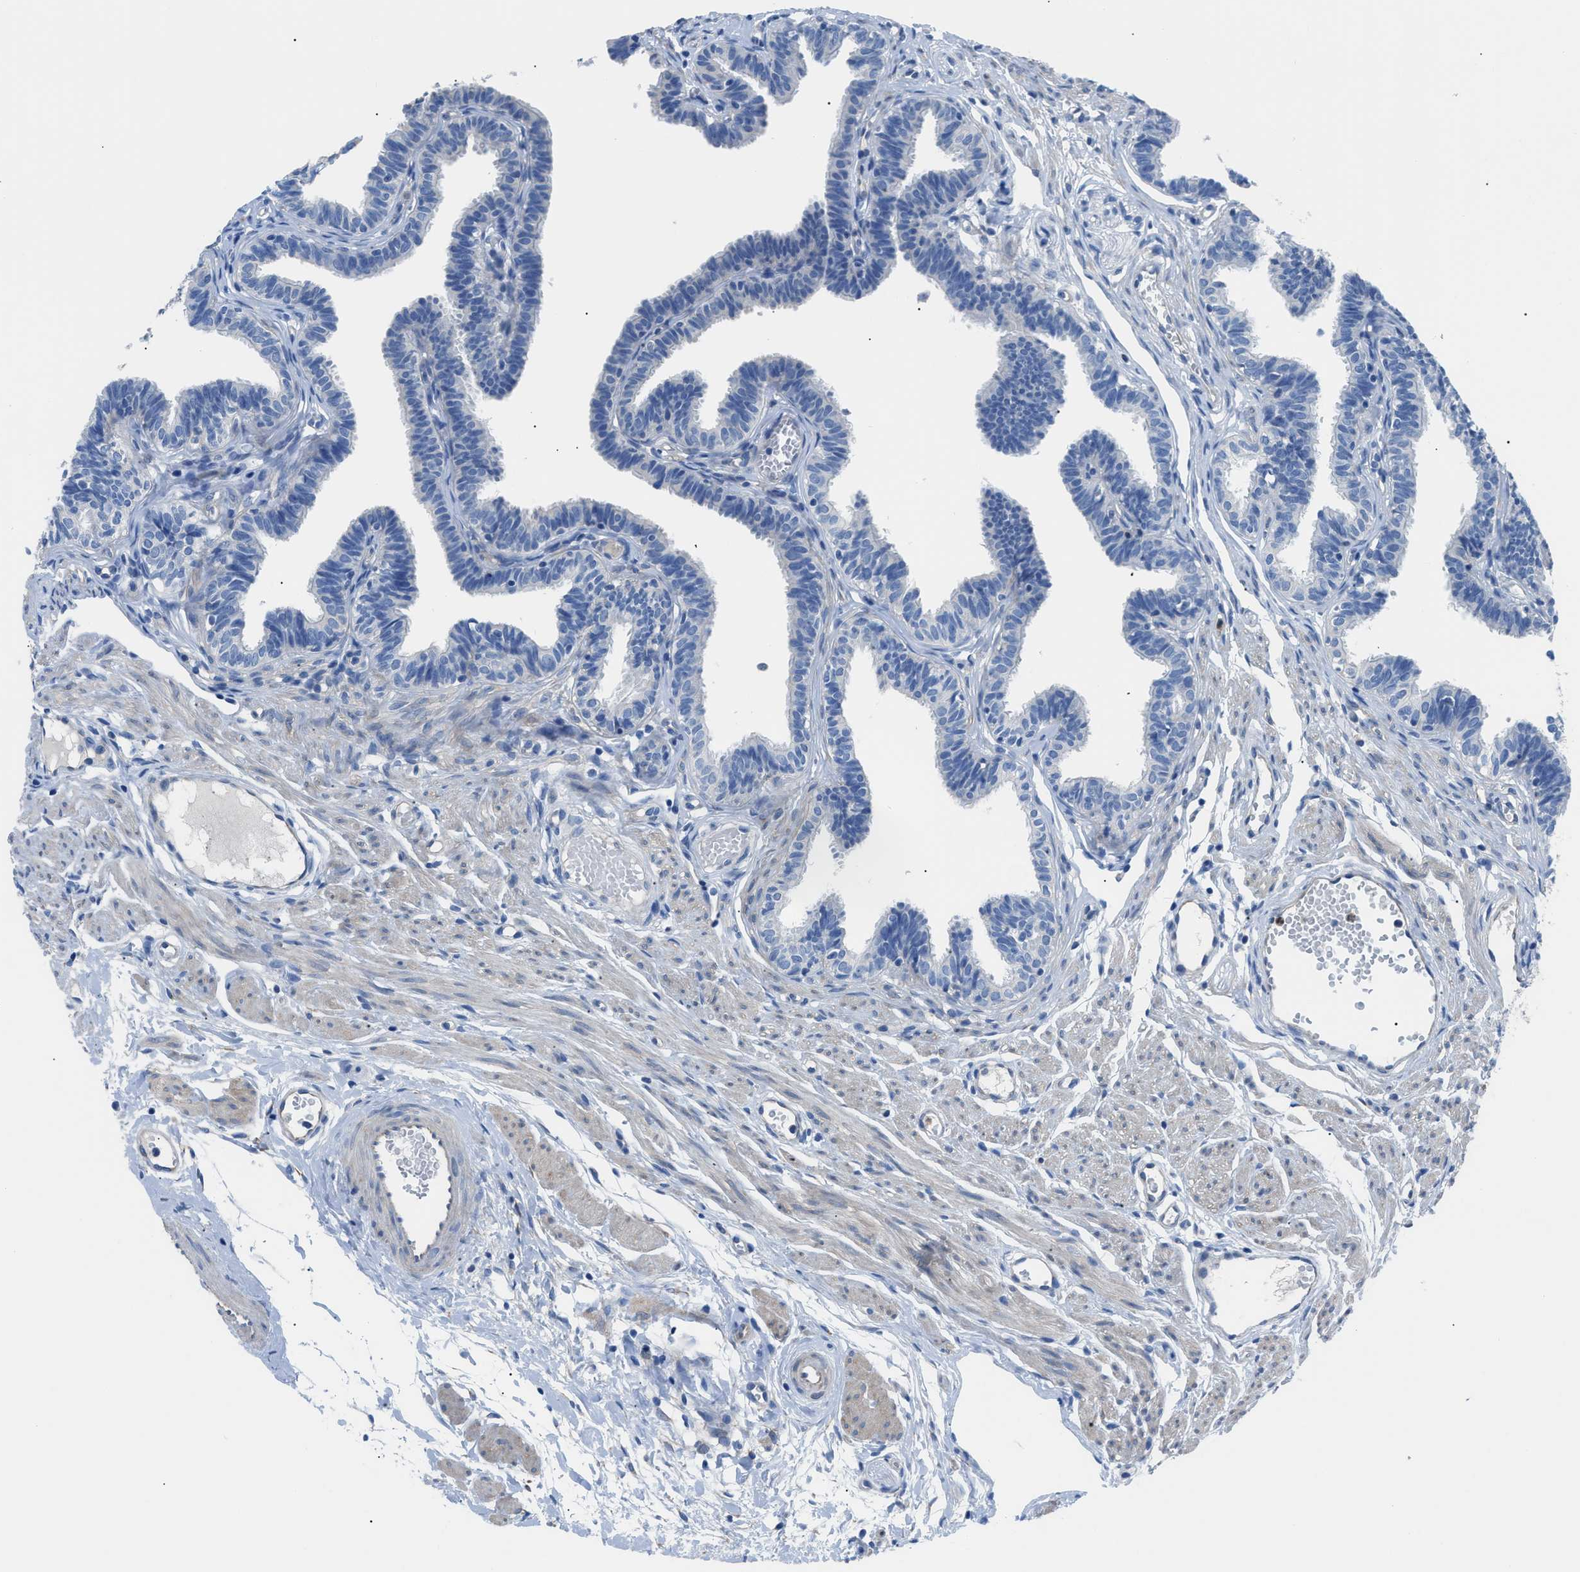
{"staining": {"intensity": "negative", "quantity": "none", "location": "none"}, "tissue": "fallopian tube", "cell_type": "Glandular cells", "image_type": "normal", "snomed": [{"axis": "morphology", "description": "Normal tissue, NOS"}, {"axis": "topography", "description": "Fallopian tube"}, {"axis": "topography", "description": "Ovary"}], "caption": "High power microscopy photomicrograph of an immunohistochemistry histopathology image of benign fallopian tube, revealing no significant positivity in glandular cells. (Stains: DAB immunohistochemistry with hematoxylin counter stain, Microscopy: brightfield microscopy at high magnification).", "gene": "ITPR1", "patient": {"sex": "female", "age": 23}}